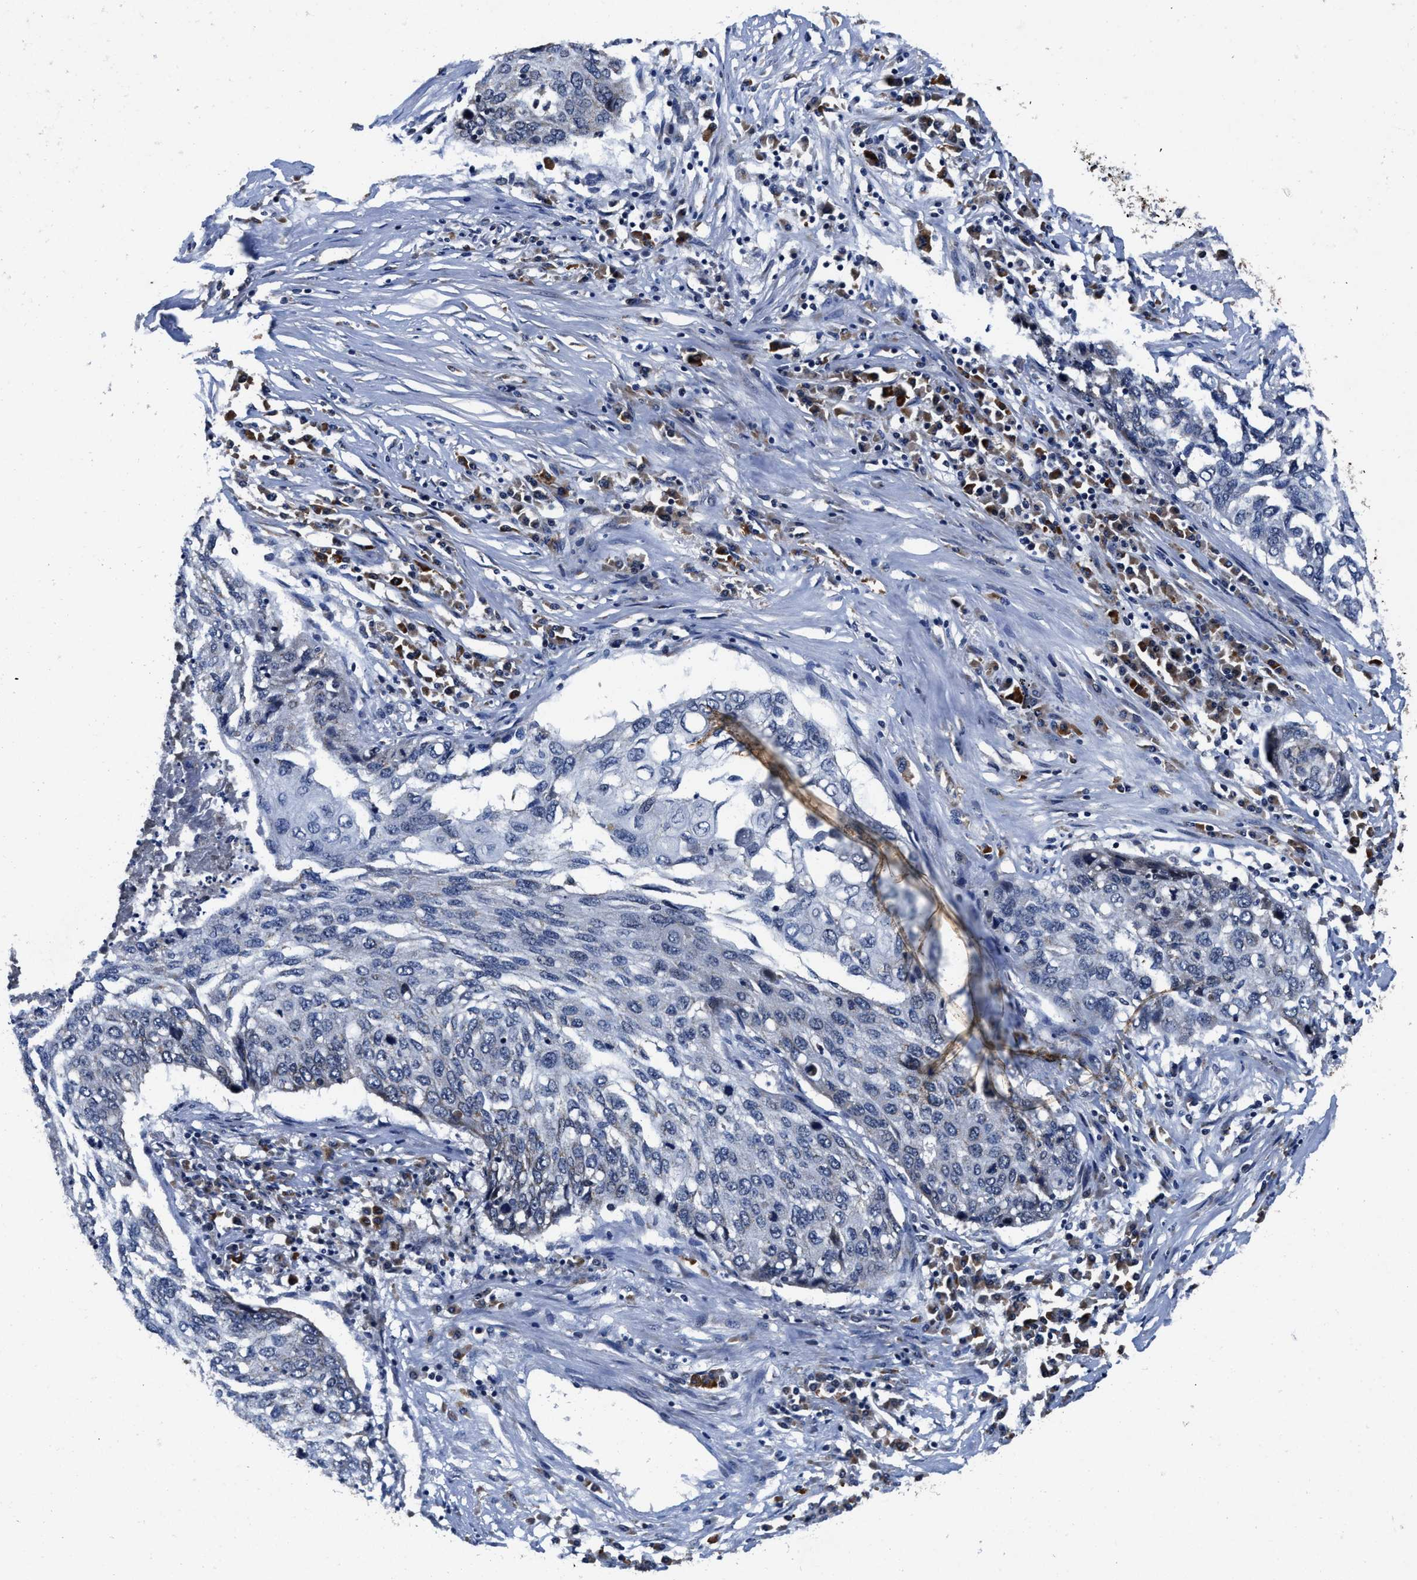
{"staining": {"intensity": "negative", "quantity": "none", "location": "none"}, "tissue": "lung cancer", "cell_type": "Tumor cells", "image_type": "cancer", "snomed": [{"axis": "morphology", "description": "Squamous cell carcinoma, NOS"}, {"axis": "topography", "description": "Lung"}], "caption": "There is no significant staining in tumor cells of squamous cell carcinoma (lung).", "gene": "TMEM53", "patient": {"sex": "female", "age": 63}}